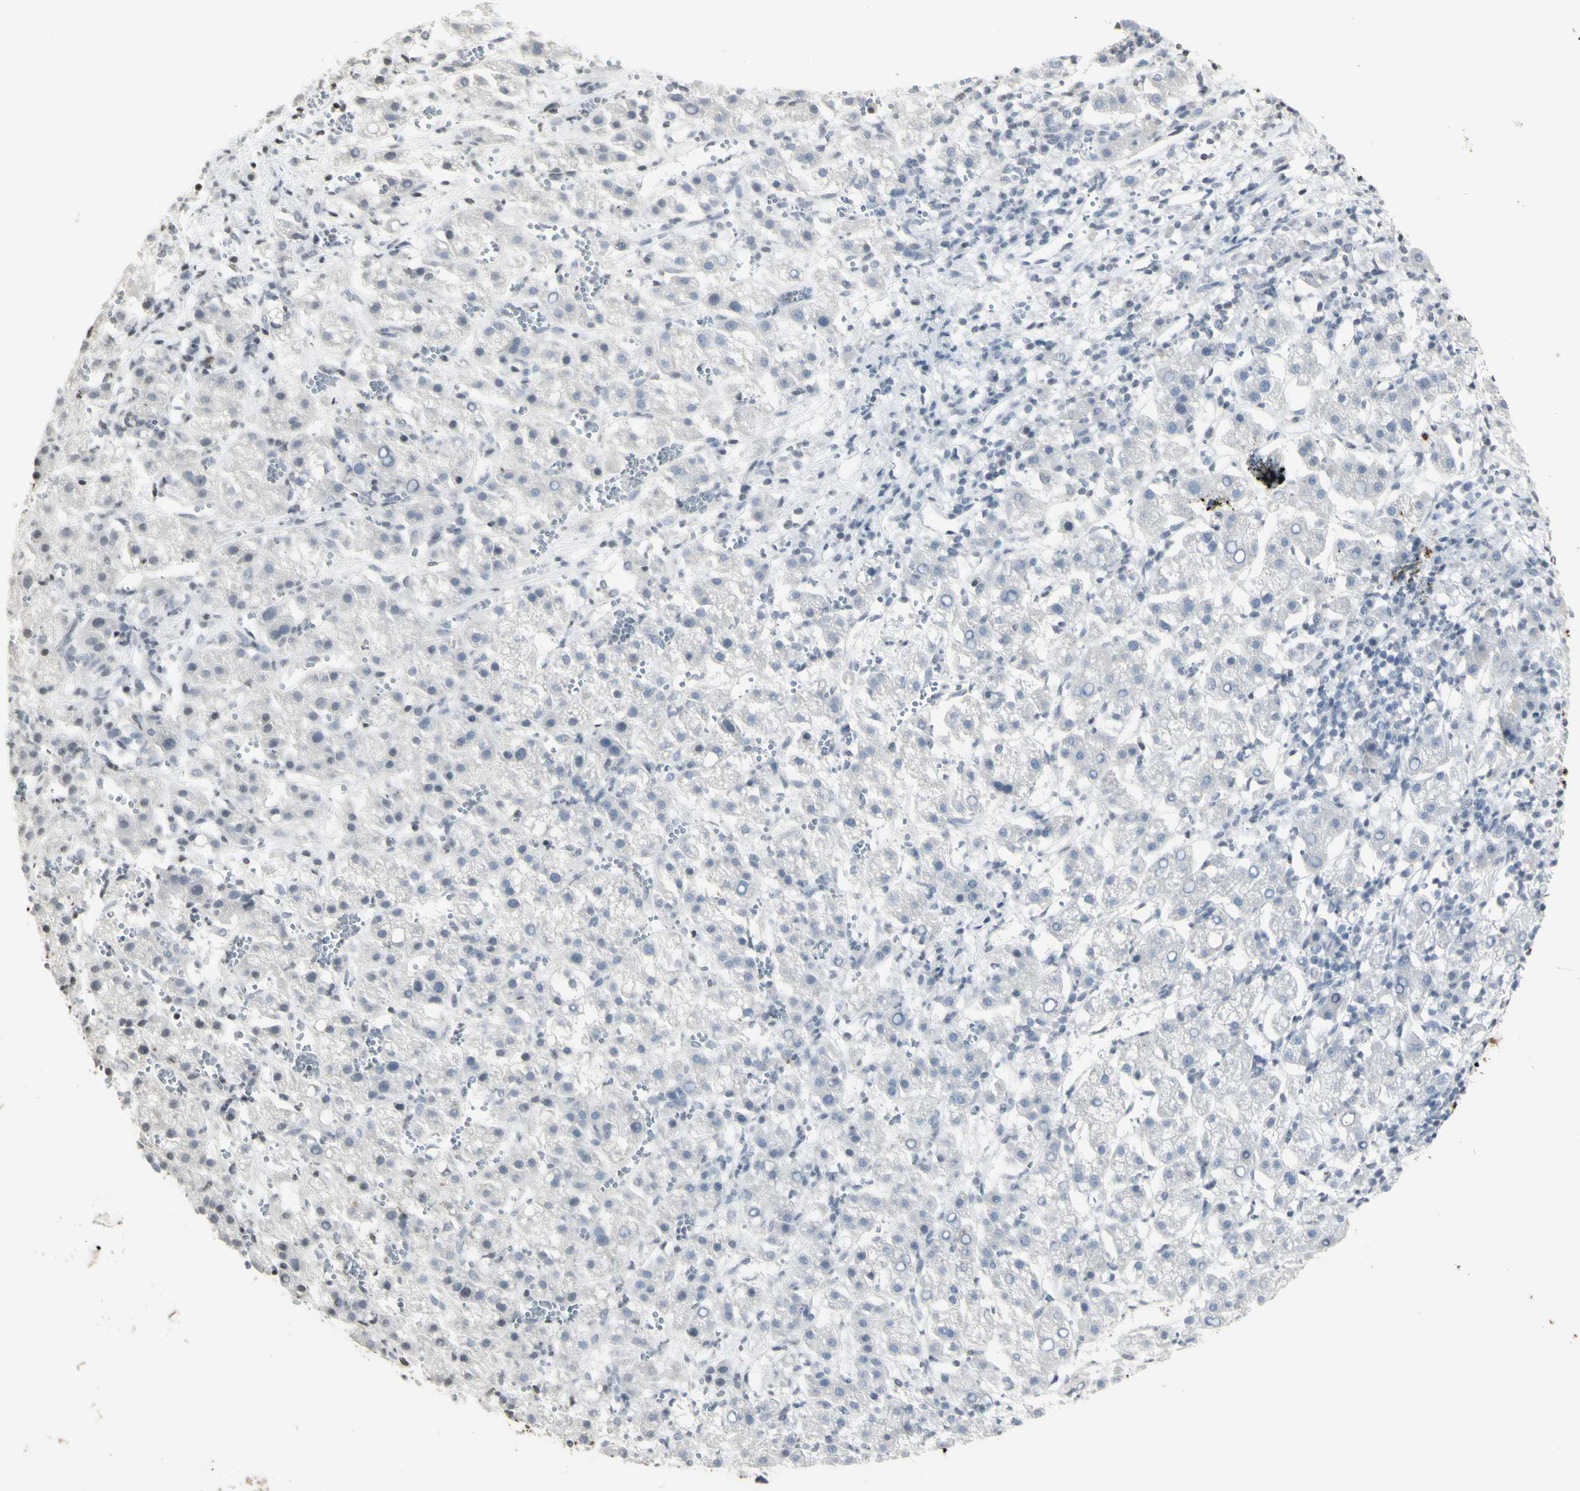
{"staining": {"intensity": "negative", "quantity": "none", "location": "none"}, "tissue": "liver cancer", "cell_type": "Tumor cells", "image_type": "cancer", "snomed": [{"axis": "morphology", "description": "Carcinoma, Hepatocellular, NOS"}, {"axis": "topography", "description": "Liver"}], "caption": "Tumor cells are negative for protein expression in human liver hepatocellular carcinoma.", "gene": "MUC5AC", "patient": {"sex": "female", "age": 58}}